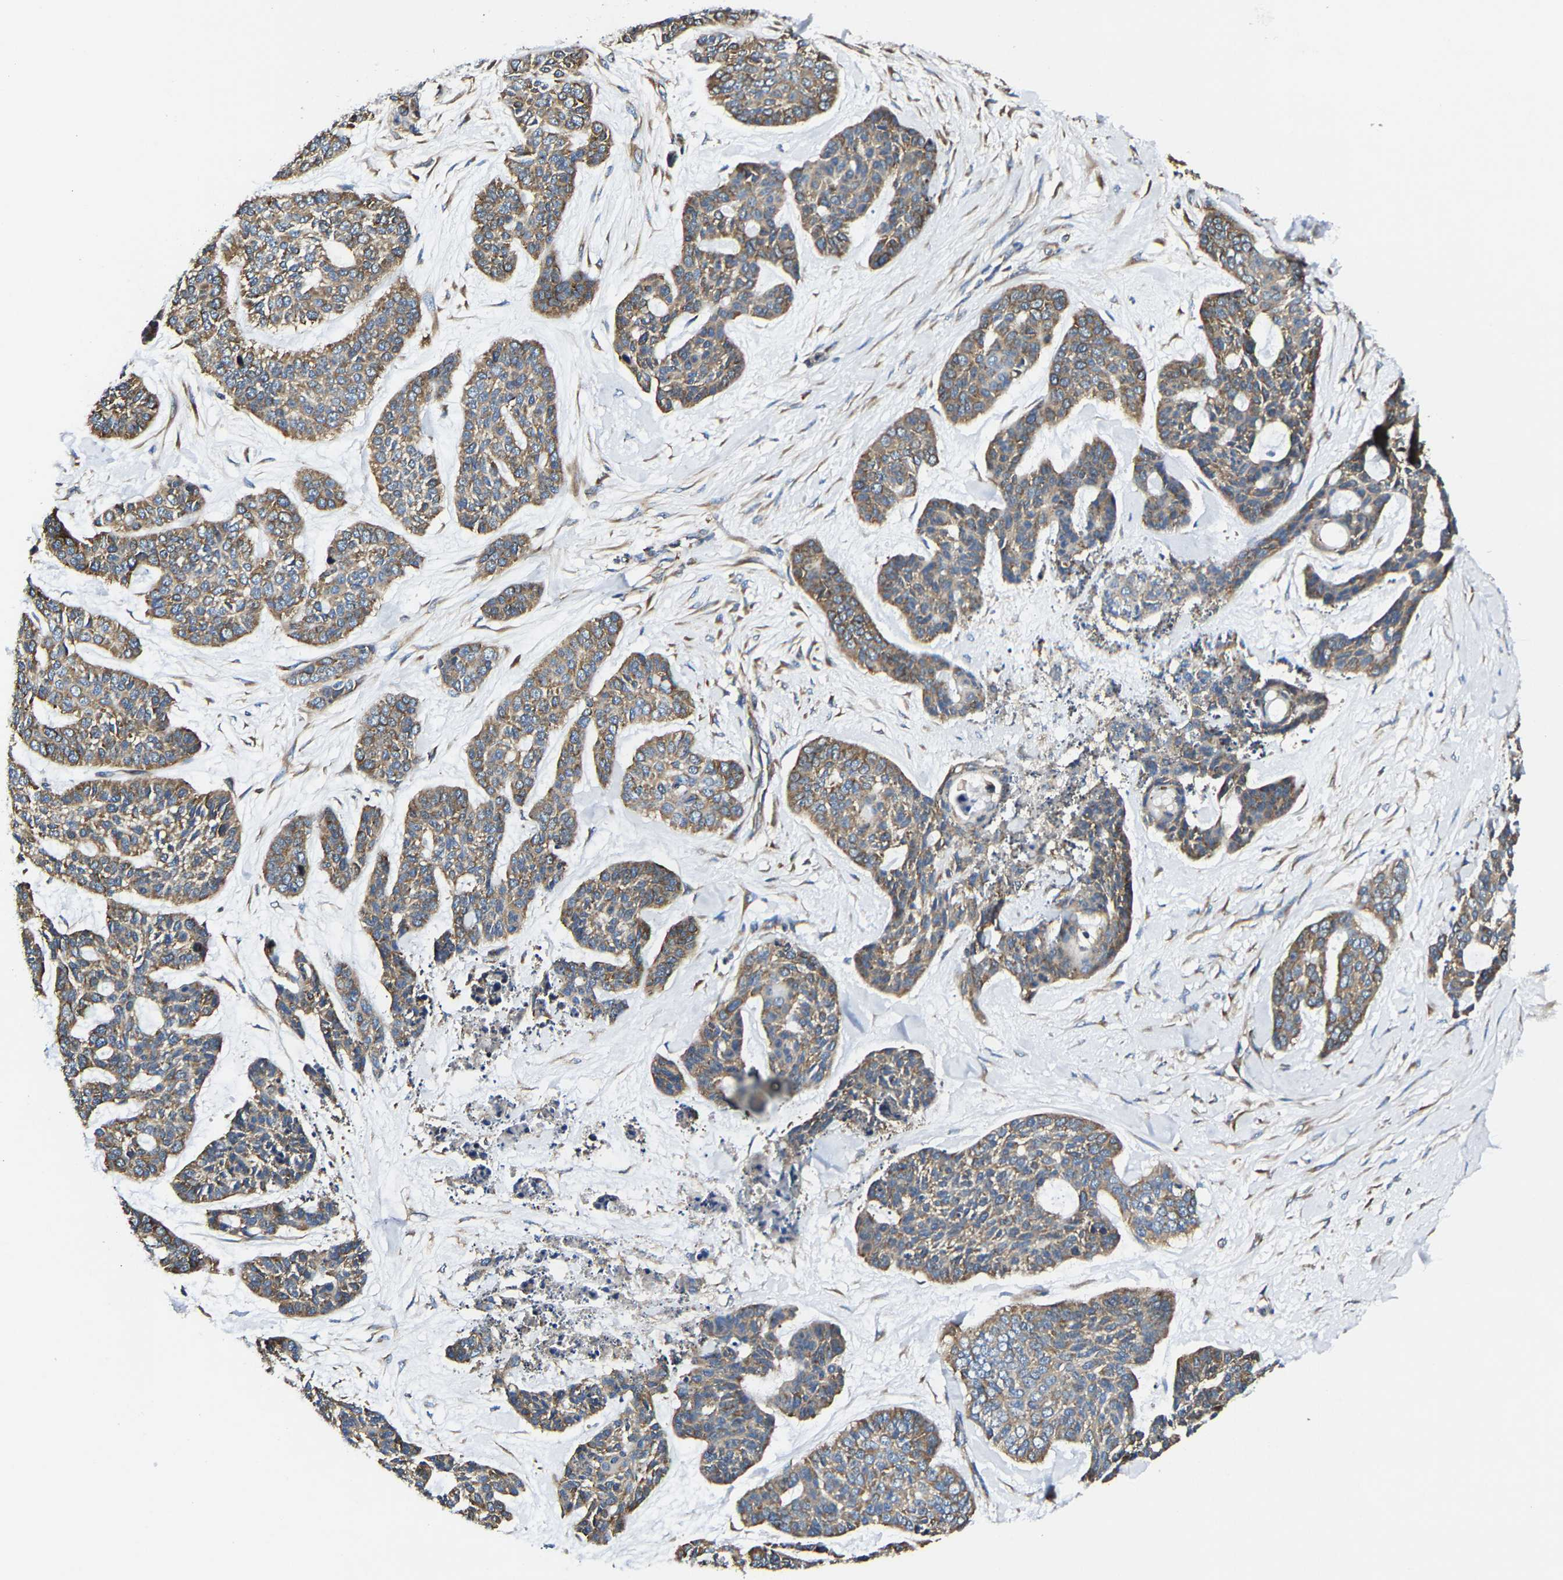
{"staining": {"intensity": "moderate", "quantity": ">75%", "location": "cytoplasmic/membranous"}, "tissue": "skin cancer", "cell_type": "Tumor cells", "image_type": "cancer", "snomed": [{"axis": "morphology", "description": "Basal cell carcinoma"}, {"axis": "topography", "description": "Skin"}], "caption": "Tumor cells demonstrate medium levels of moderate cytoplasmic/membranous positivity in approximately >75% of cells in skin basal cell carcinoma. (Brightfield microscopy of DAB IHC at high magnification).", "gene": "G3BP2", "patient": {"sex": "female", "age": 64}}